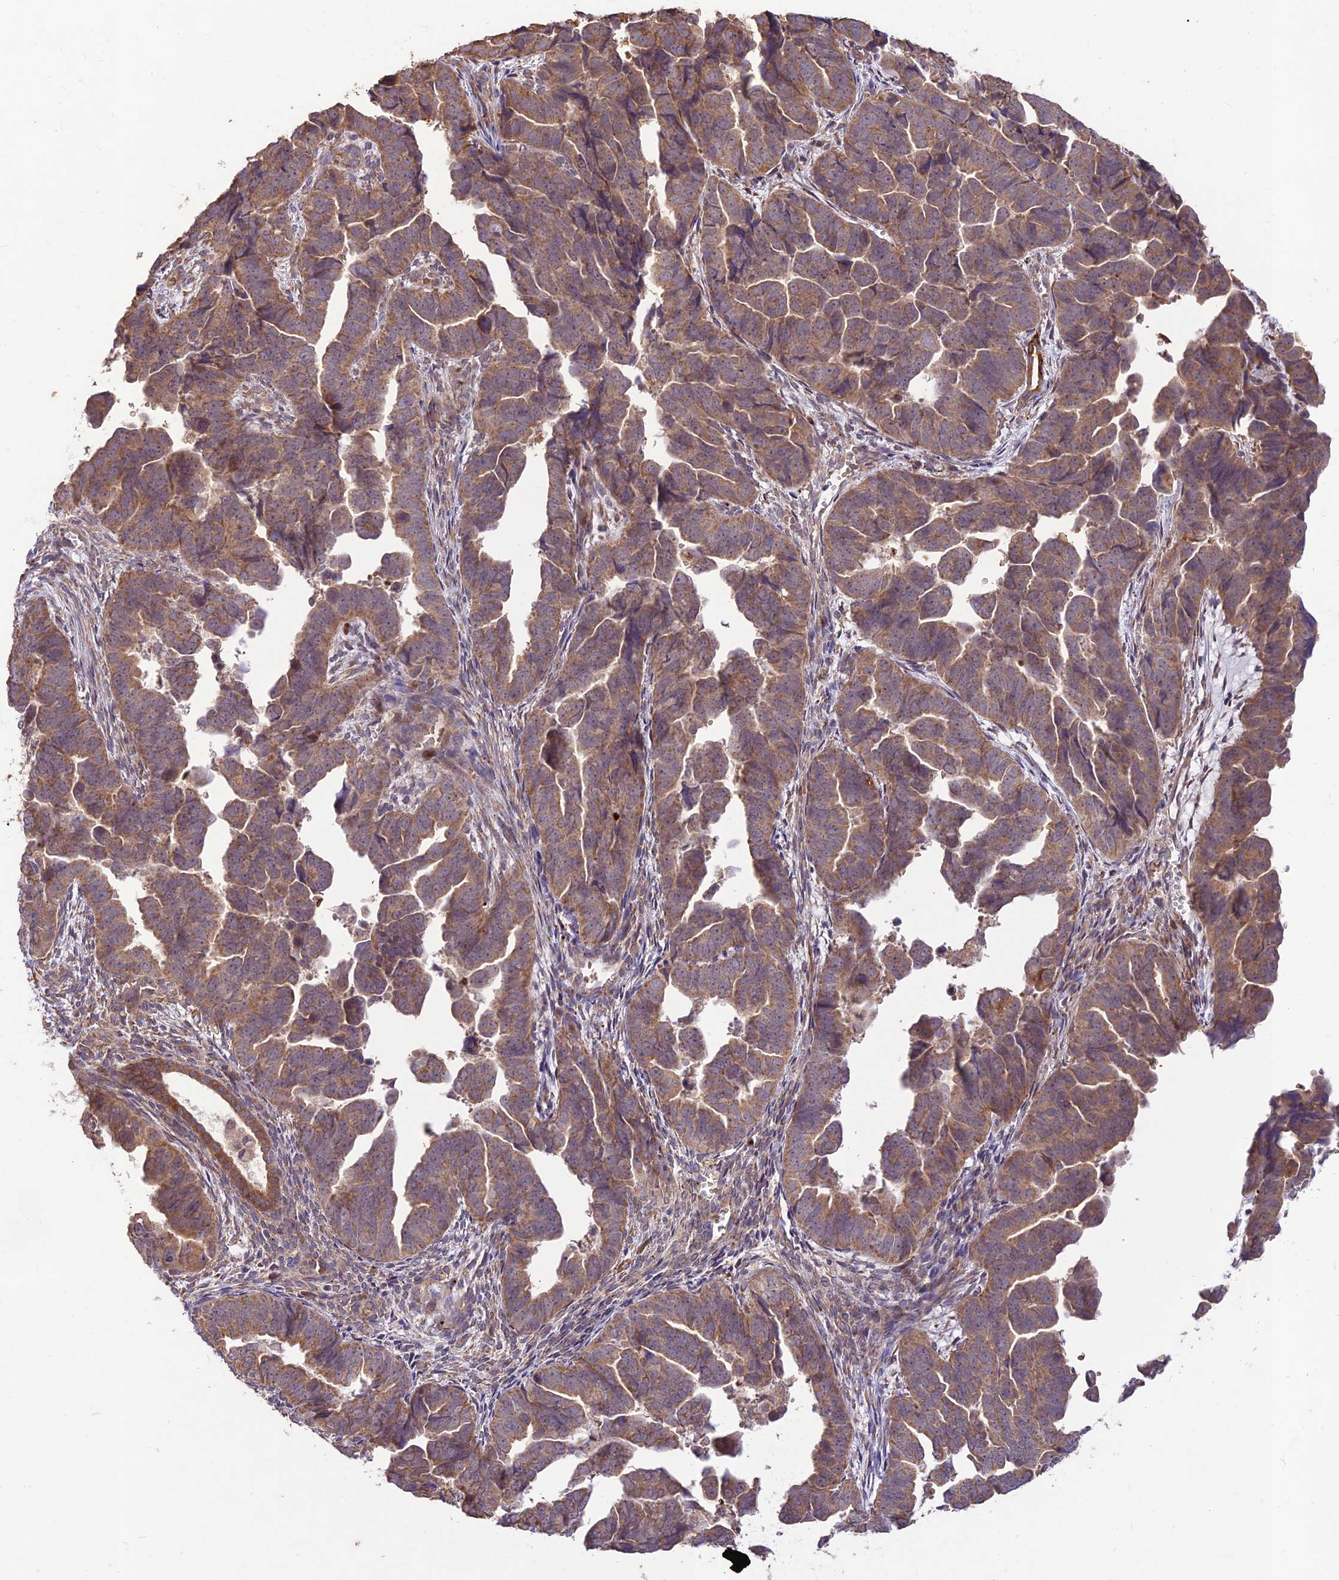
{"staining": {"intensity": "moderate", "quantity": ">75%", "location": "cytoplasmic/membranous"}, "tissue": "endometrial cancer", "cell_type": "Tumor cells", "image_type": "cancer", "snomed": [{"axis": "morphology", "description": "Adenocarcinoma, NOS"}, {"axis": "topography", "description": "Endometrium"}], "caption": "Immunohistochemical staining of human adenocarcinoma (endometrial) displays moderate cytoplasmic/membranous protein positivity in about >75% of tumor cells.", "gene": "PPP1R11", "patient": {"sex": "female", "age": 75}}